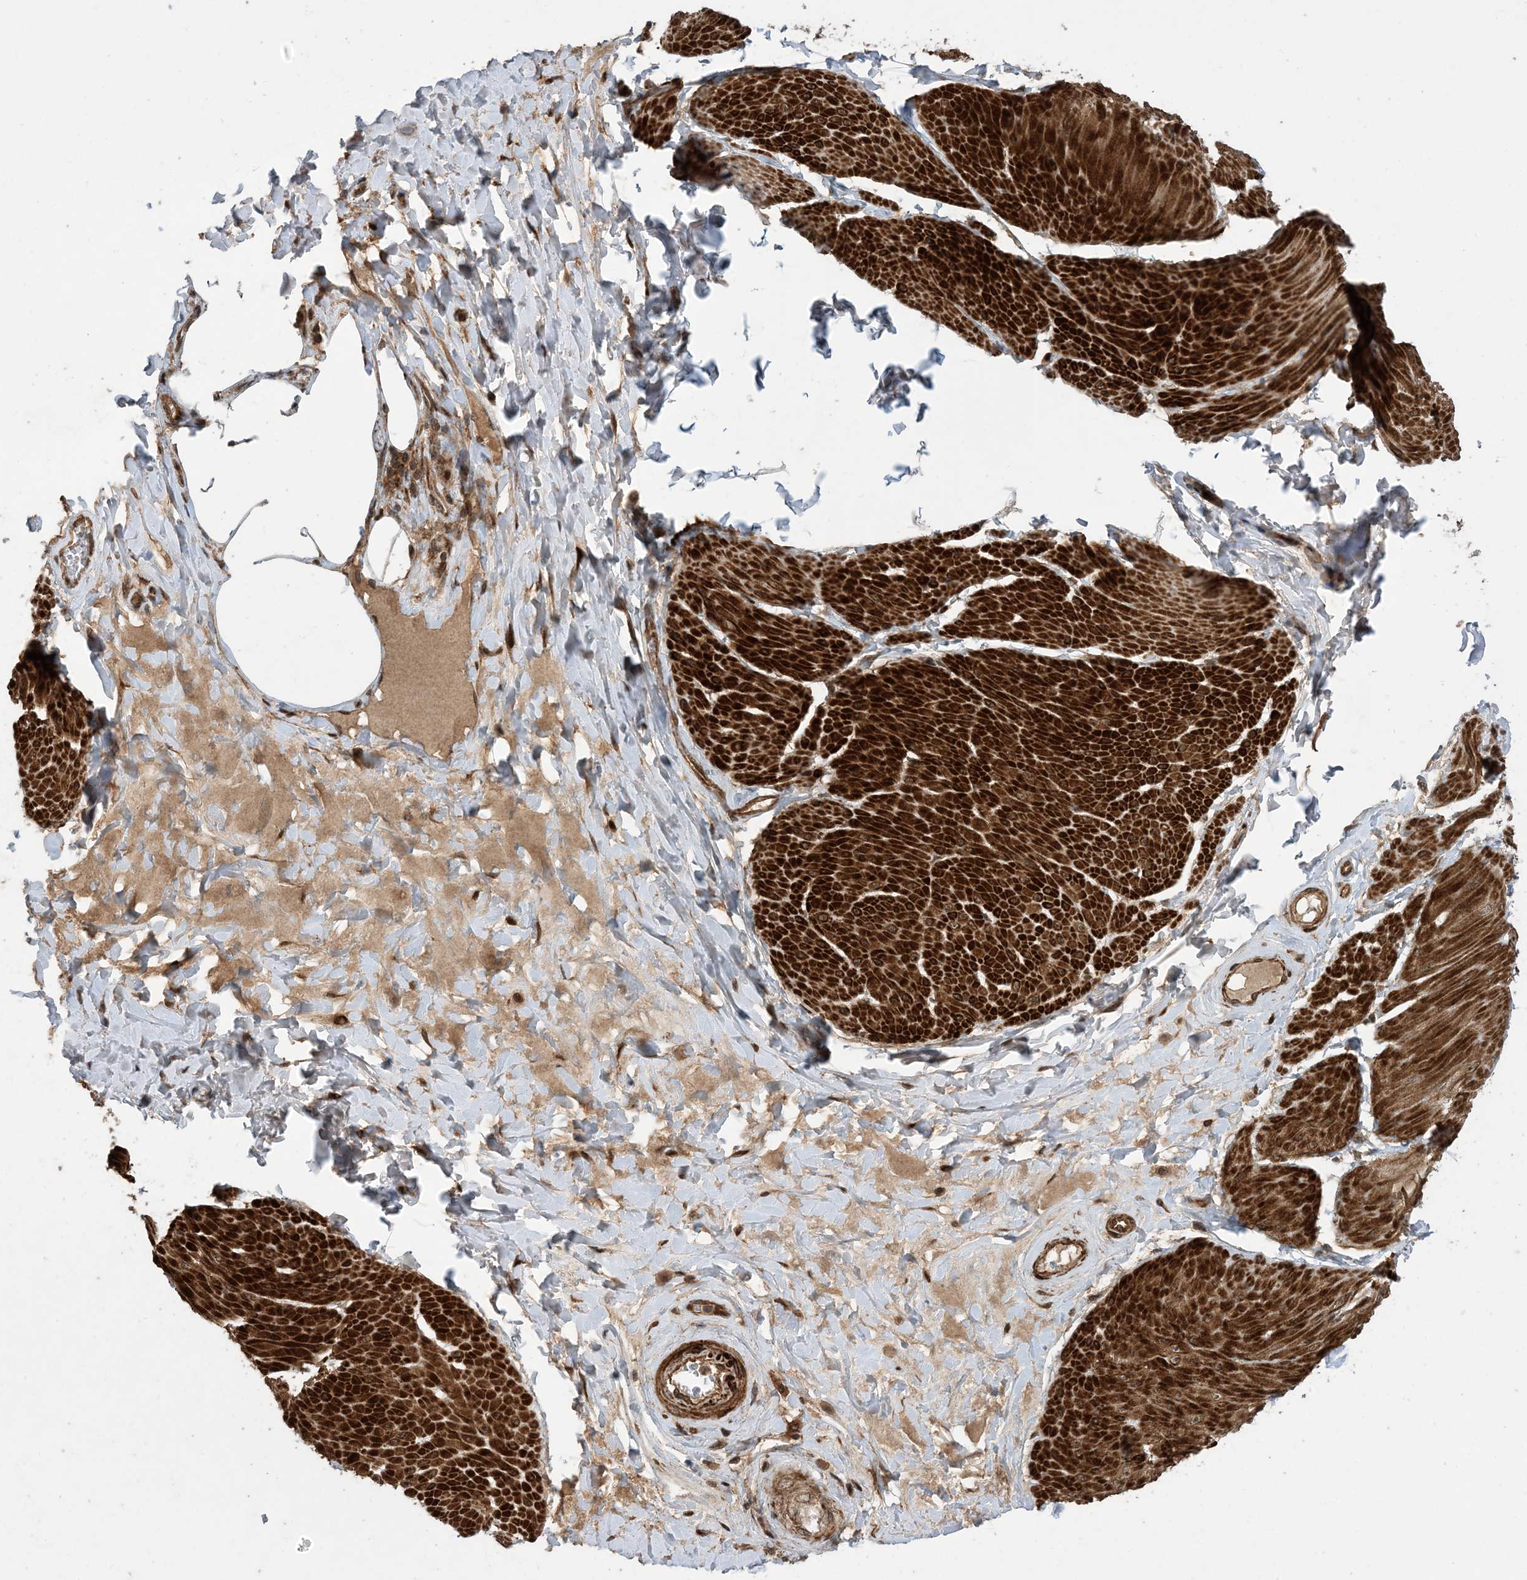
{"staining": {"intensity": "strong", "quantity": ">75%", "location": "cytoplasmic/membranous"}, "tissue": "smooth muscle", "cell_type": "Smooth muscle cells", "image_type": "normal", "snomed": [{"axis": "morphology", "description": "Urothelial carcinoma, High grade"}, {"axis": "topography", "description": "Urinary bladder"}], "caption": "Immunohistochemistry (DAB) staining of benign smooth muscle displays strong cytoplasmic/membranous protein staining in about >75% of smooth muscle cells. Using DAB (3,3'-diaminobenzidine) (brown) and hematoxylin (blue) stains, captured at high magnification using brightfield microscopy.", "gene": "ZNF511", "patient": {"sex": "male", "age": 46}}